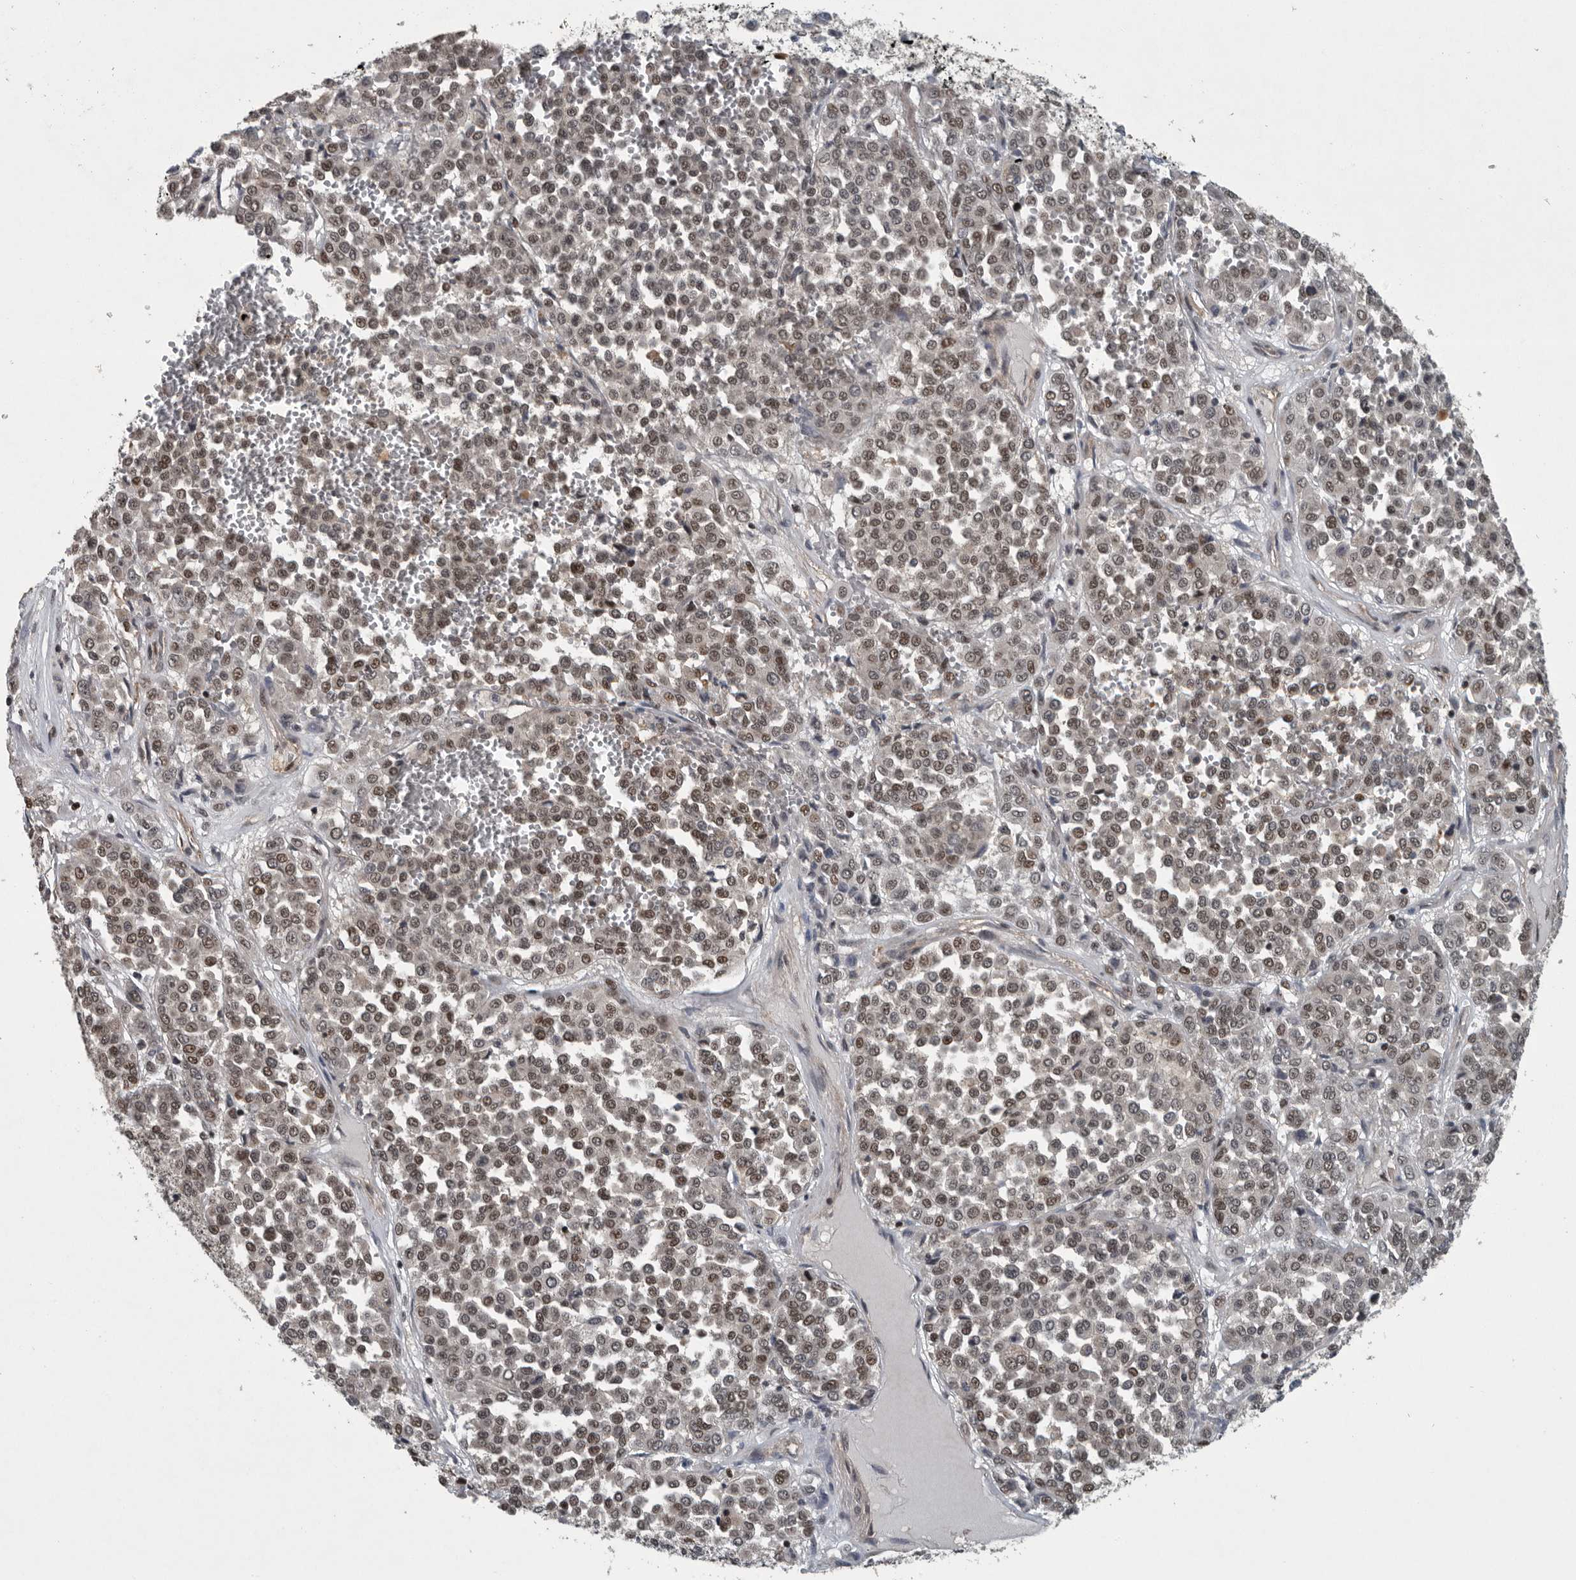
{"staining": {"intensity": "weak", "quantity": ">75%", "location": "nuclear"}, "tissue": "melanoma", "cell_type": "Tumor cells", "image_type": "cancer", "snomed": [{"axis": "morphology", "description": "Malignant melanoma, Metastatic site"}, {"axis": "topography", "description": "Pancreas"}], "caption": "A micrograph of human melanoma stained for a protein exhibits weak nuclear brown staining in tumor cells.", "gene": "SENP7", "patient": {"sex": "female", "age": 30}}